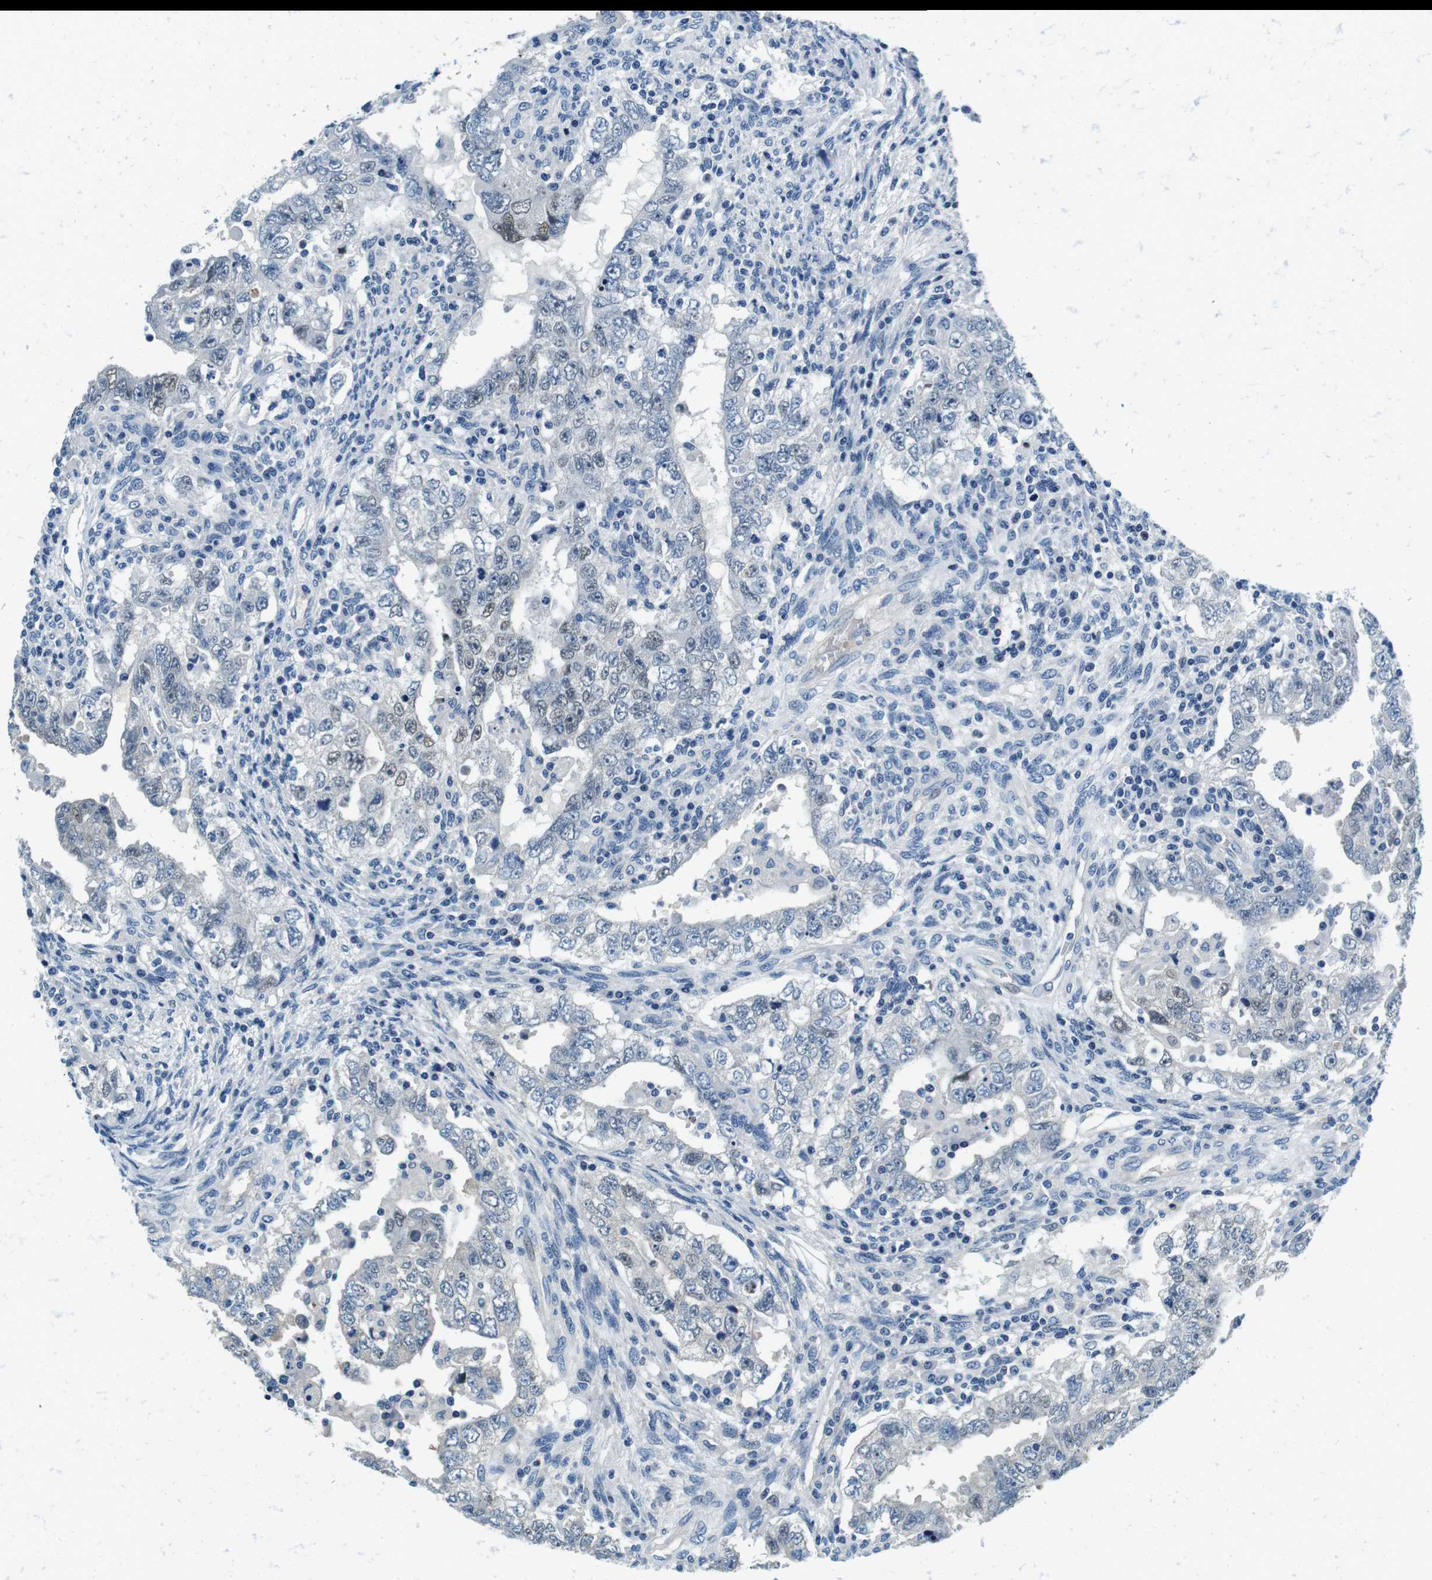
{"staining": {"intensity": "weak", "quantity": "<25%", "location": "nuclear"}, "tissue": "testis cancer", "cell_type": "Tumor cells", "image_type": "cancer", "snomed": [{"axis": "morphology", "description": "Carcinoma, Embryonal, NOS"}, {"axis": "topography", "description": "Testis"}], "caption": "Tumor cells are negative for protein expression in human testis embryonal carcinoma.", "gene": "KCNJ5", "patient": {"sex": "male", "age": 26}}